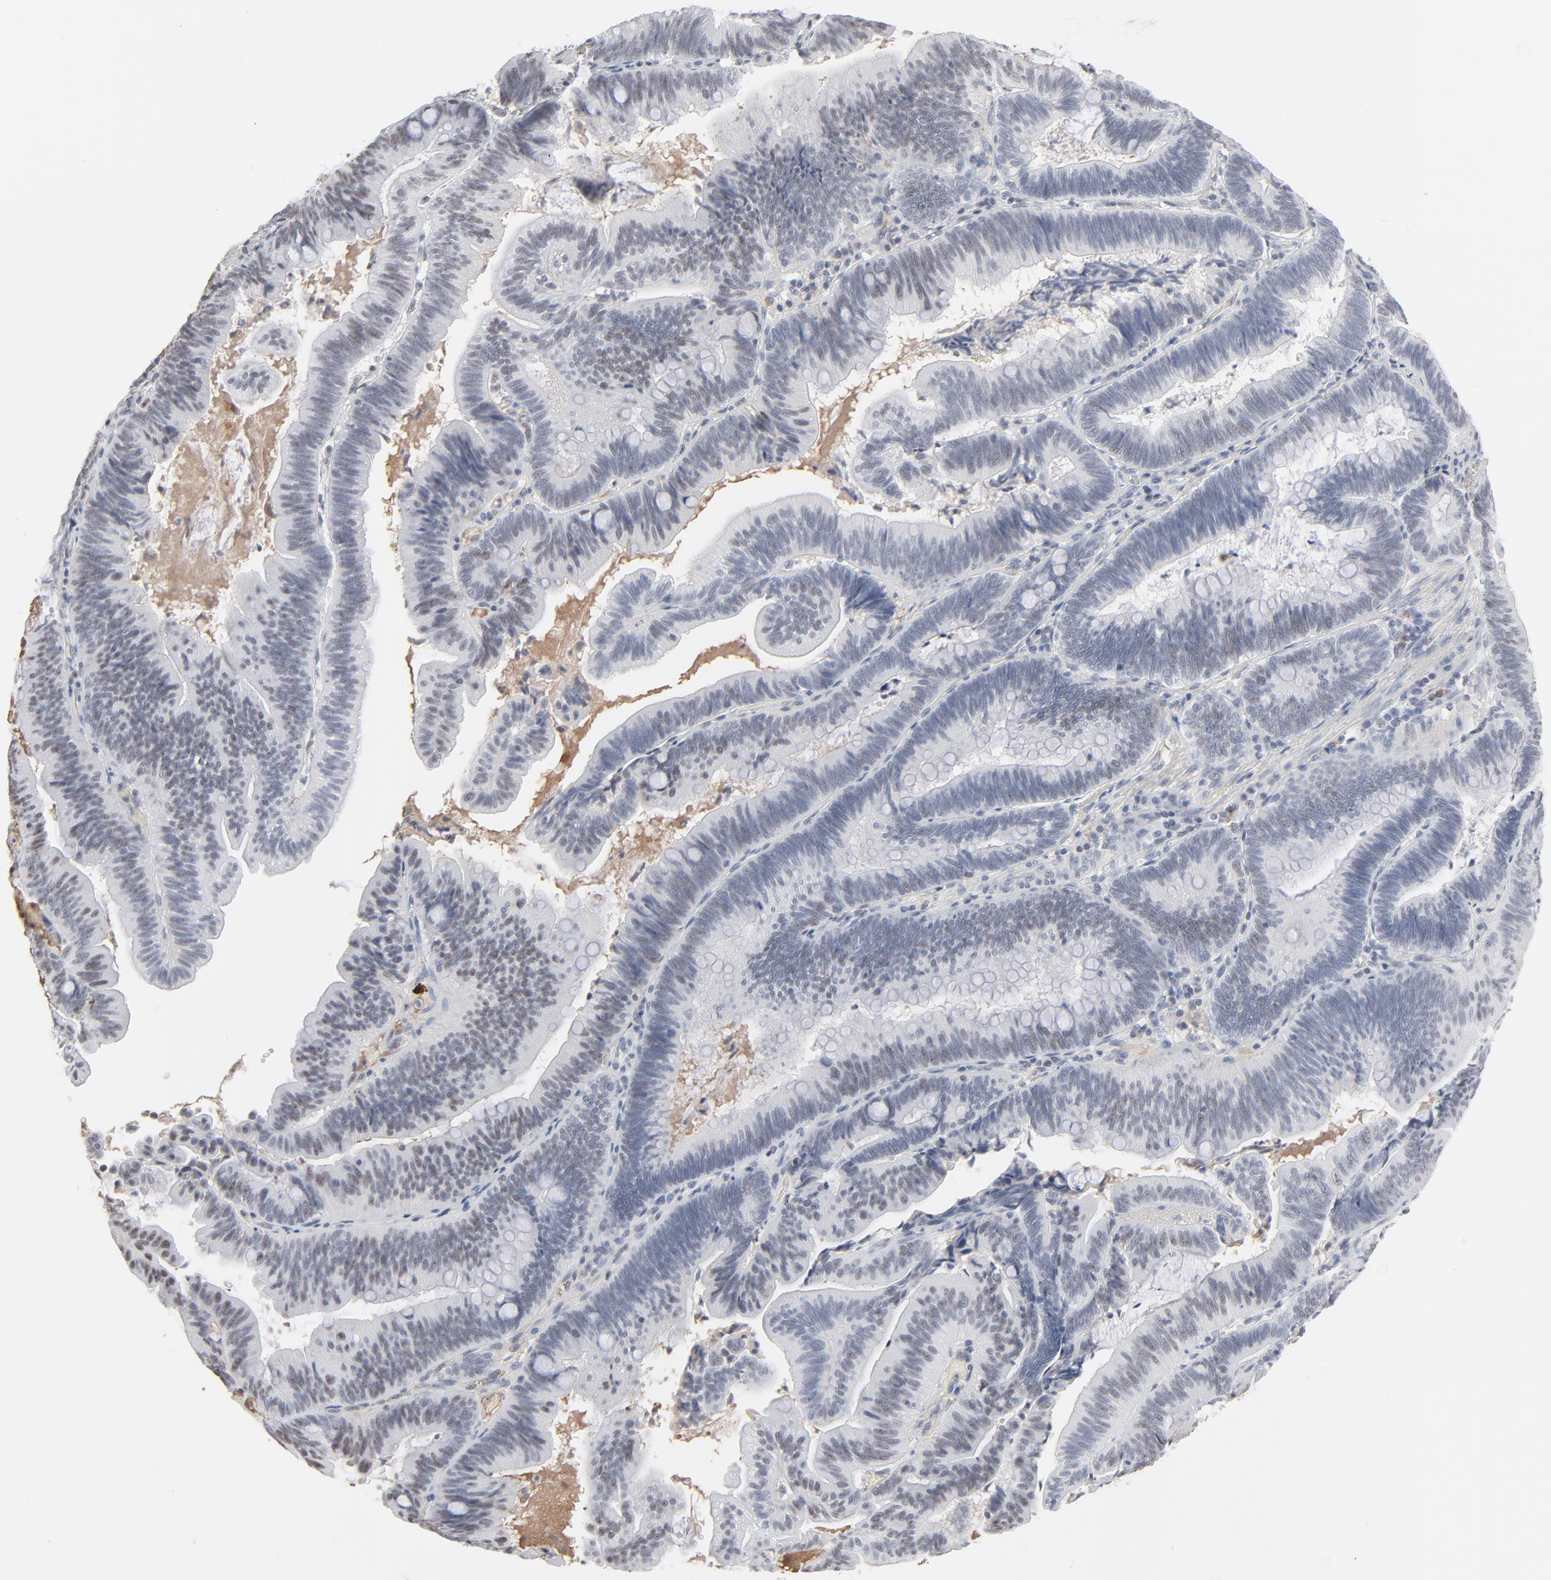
{"staining": {"intensity": "weak", "quantity": "<25%", "location": "cytoplasmic/membranous"}, "tissue": "pancreatic cancer", "cell_type": "Tumor cells", "image_type": "cancer", "snomed": [{"axis": "morphology", "description": "Adenocarcinoma, NOS"}, {"axis": "topography", "description": "Pancreas"}], "caption": "Immunohistochemical staining of pancreatic cancer (adenocarcinoma) shows no significant positivity in tumor cells. (DAB (3,3'-diaminobenzidine) immunohistochemistry (IHC) with hematoxylin counter stain).", "gene": "MPHOSPH6", "patient": {"sex": "male", "age": 82}}